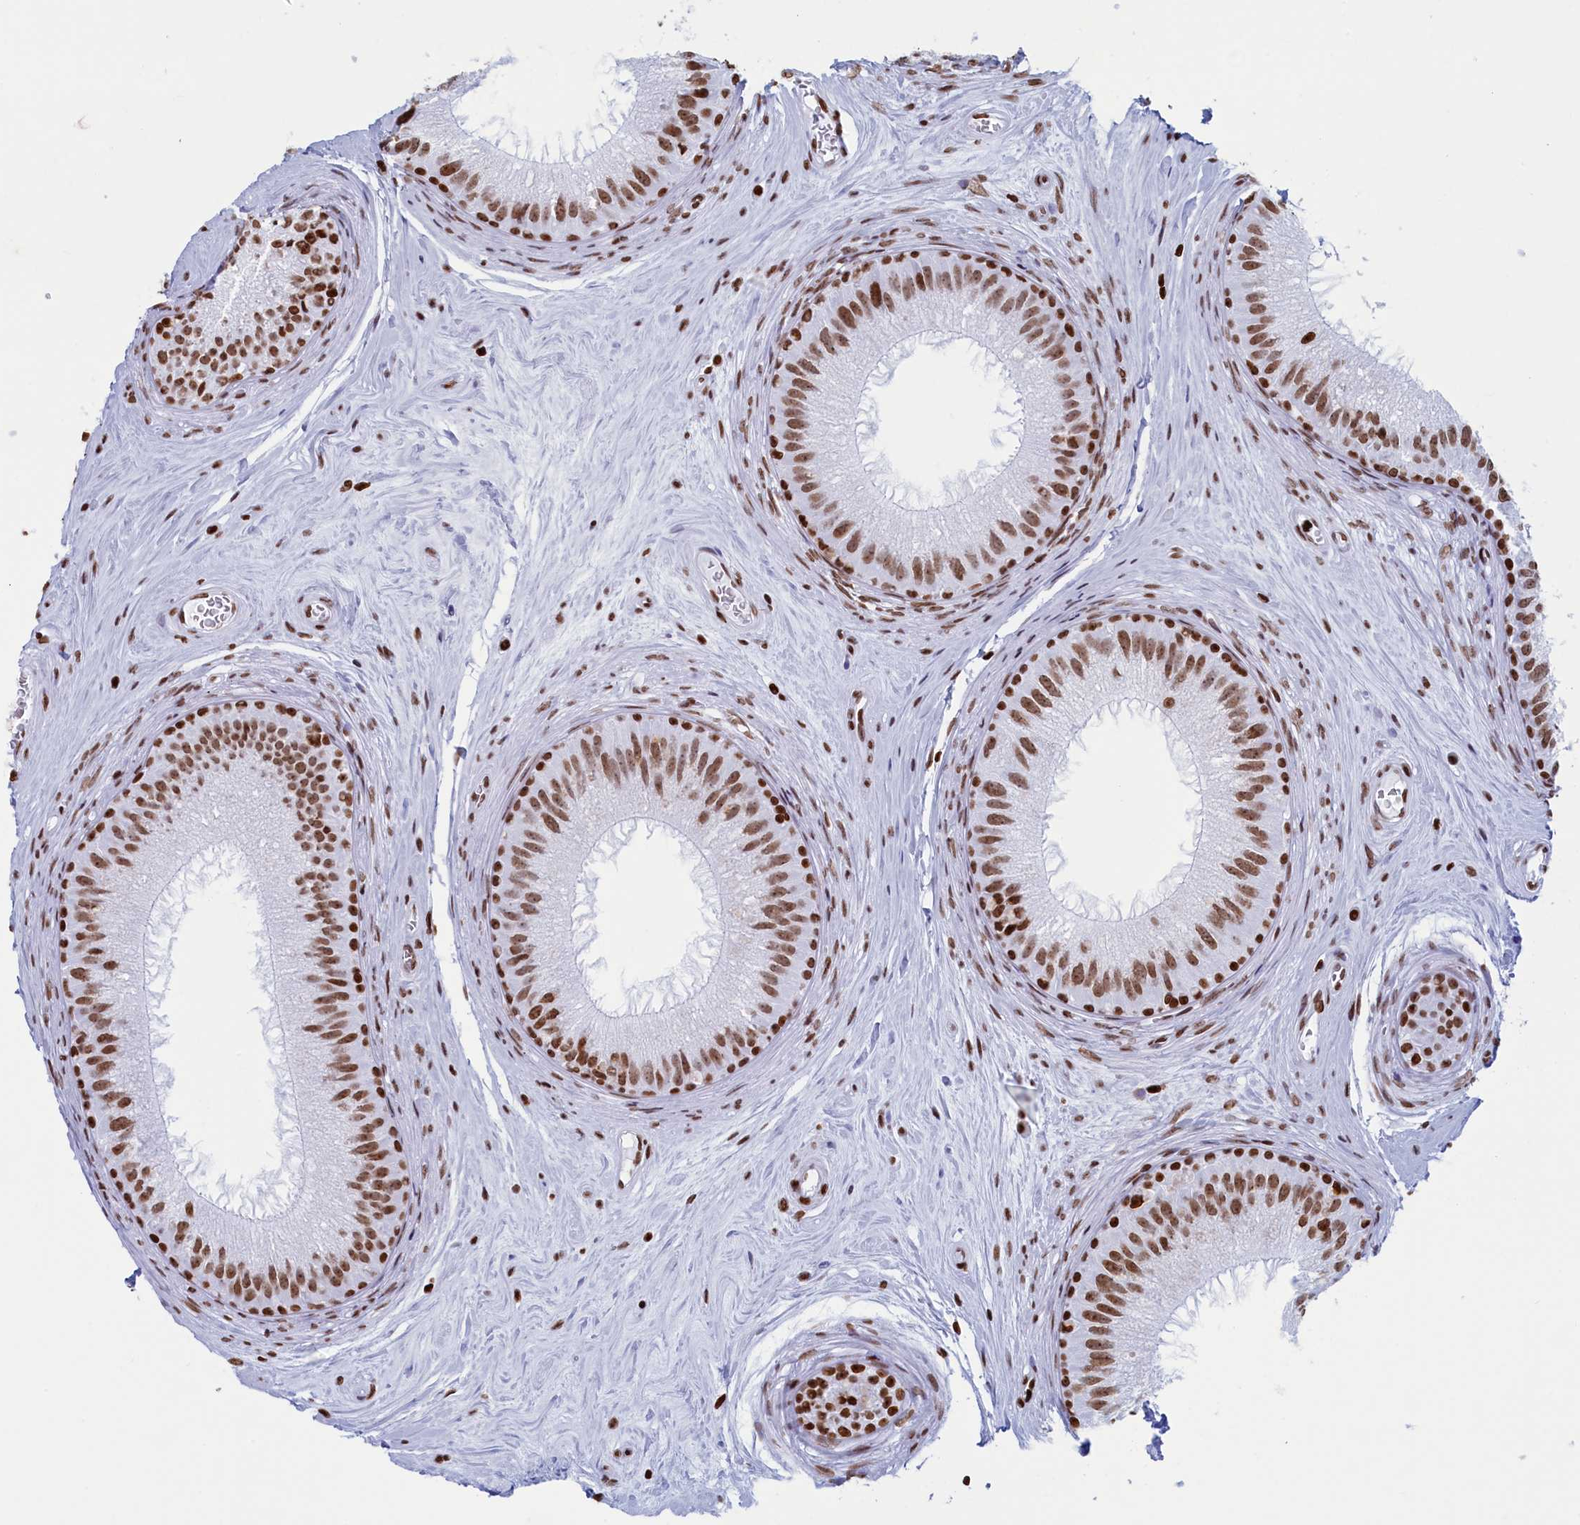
{"staining": {"intensity": "strong", "quantity": ">75%", "location": "nuclear"}, "tissue": "epididymis", "cell_type": "Glandular cells", "image_type": "normal", "snomed": [{"axis": "morphology", "description": "Normal tissue, NOS"}, {"axis": "topography", "description": "Epididymis"}], "caption": "A photomicrograph showing strong nuclear staining in about >75% of glandular cells in unremarkable epididymis, as visualized by brown immunohistochemical staining.", "gene": "APOBEC3A", "patient": {"sex": "male", "age": 33}}